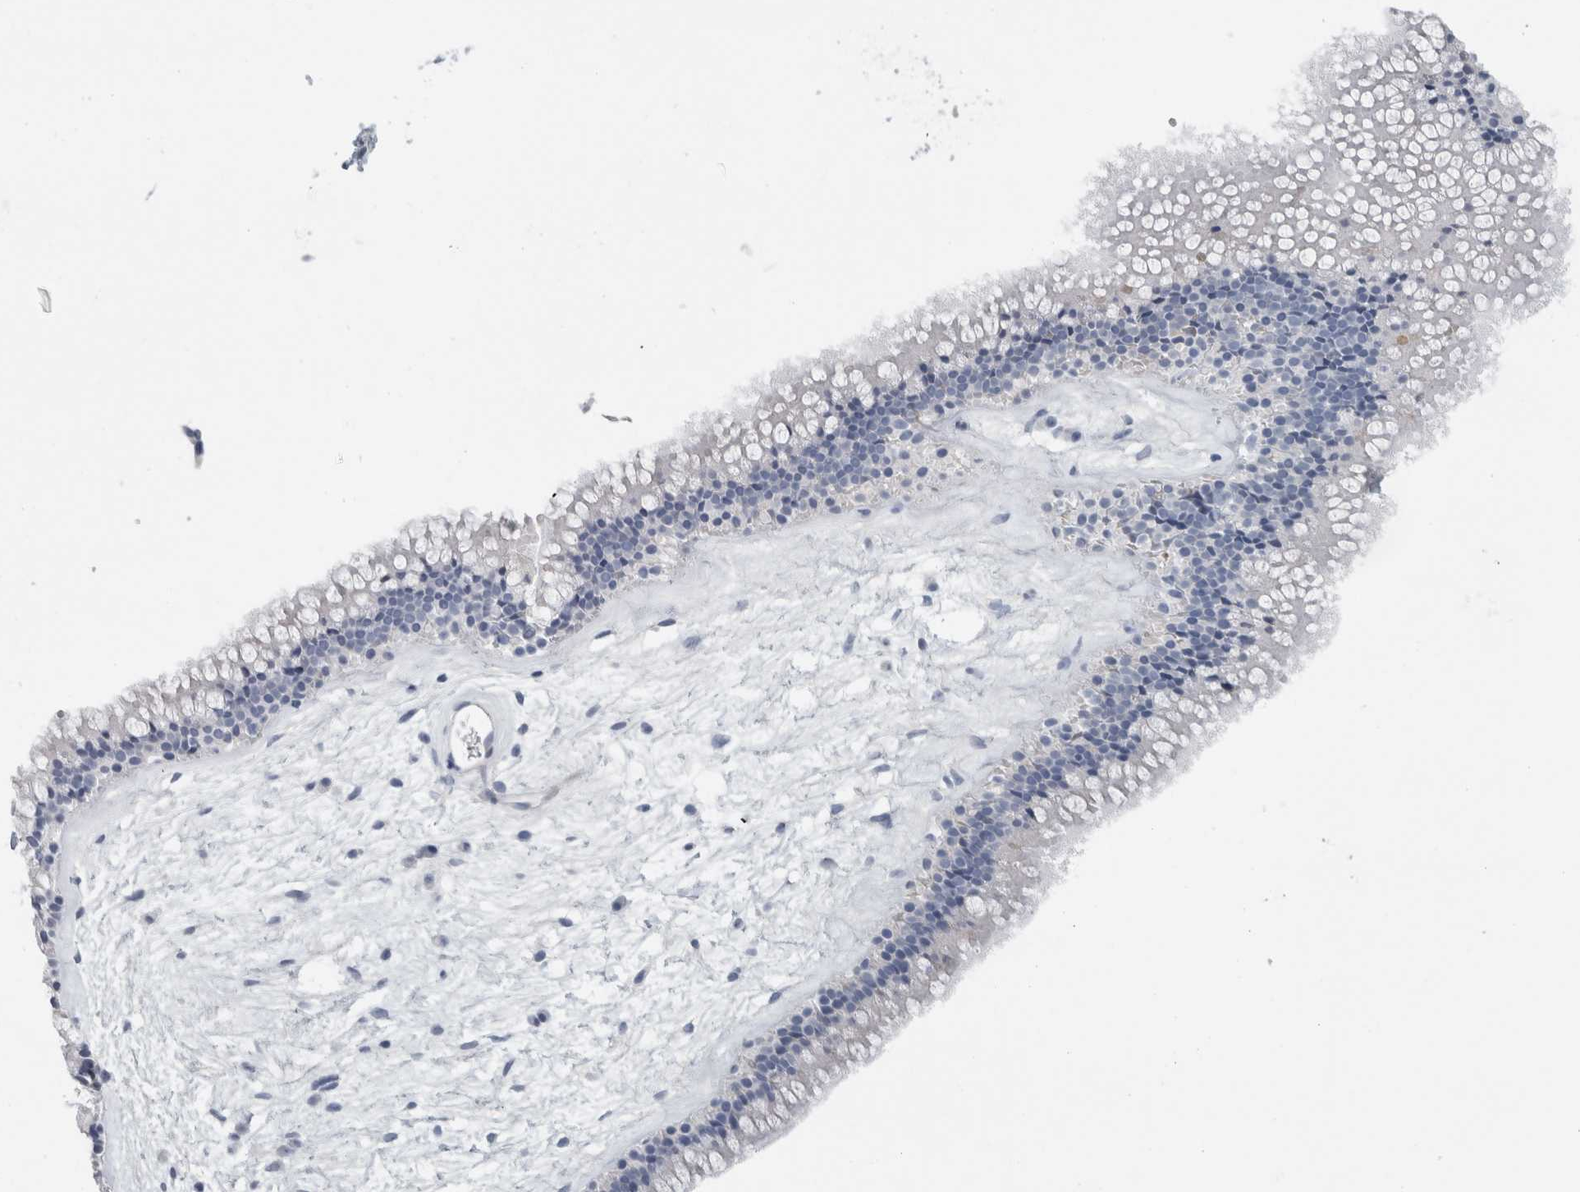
{"staining": {"intensity": "negative", "quantity": "none", "location": "none"}, "tissue": "nasopharynx", "cell_type": "Respiratory epithelial cells", "image_type": "normal", "snomed": [{"axis": "morphology", "description": "Normal tissue, NOS"}, {"axis": "morphology", "description": "Inflammation, NOS"}, {"axis": "topography", "description": "Nasopharynx"}], "caption": "IHC histopathology image of normal nasopharynx: nasopharynx stained with DAB exhibits no significant protein expression in respiratory epithelial cells.", "gene": "B3GNT3", "patient": {"sex": "male", "age": 48}}